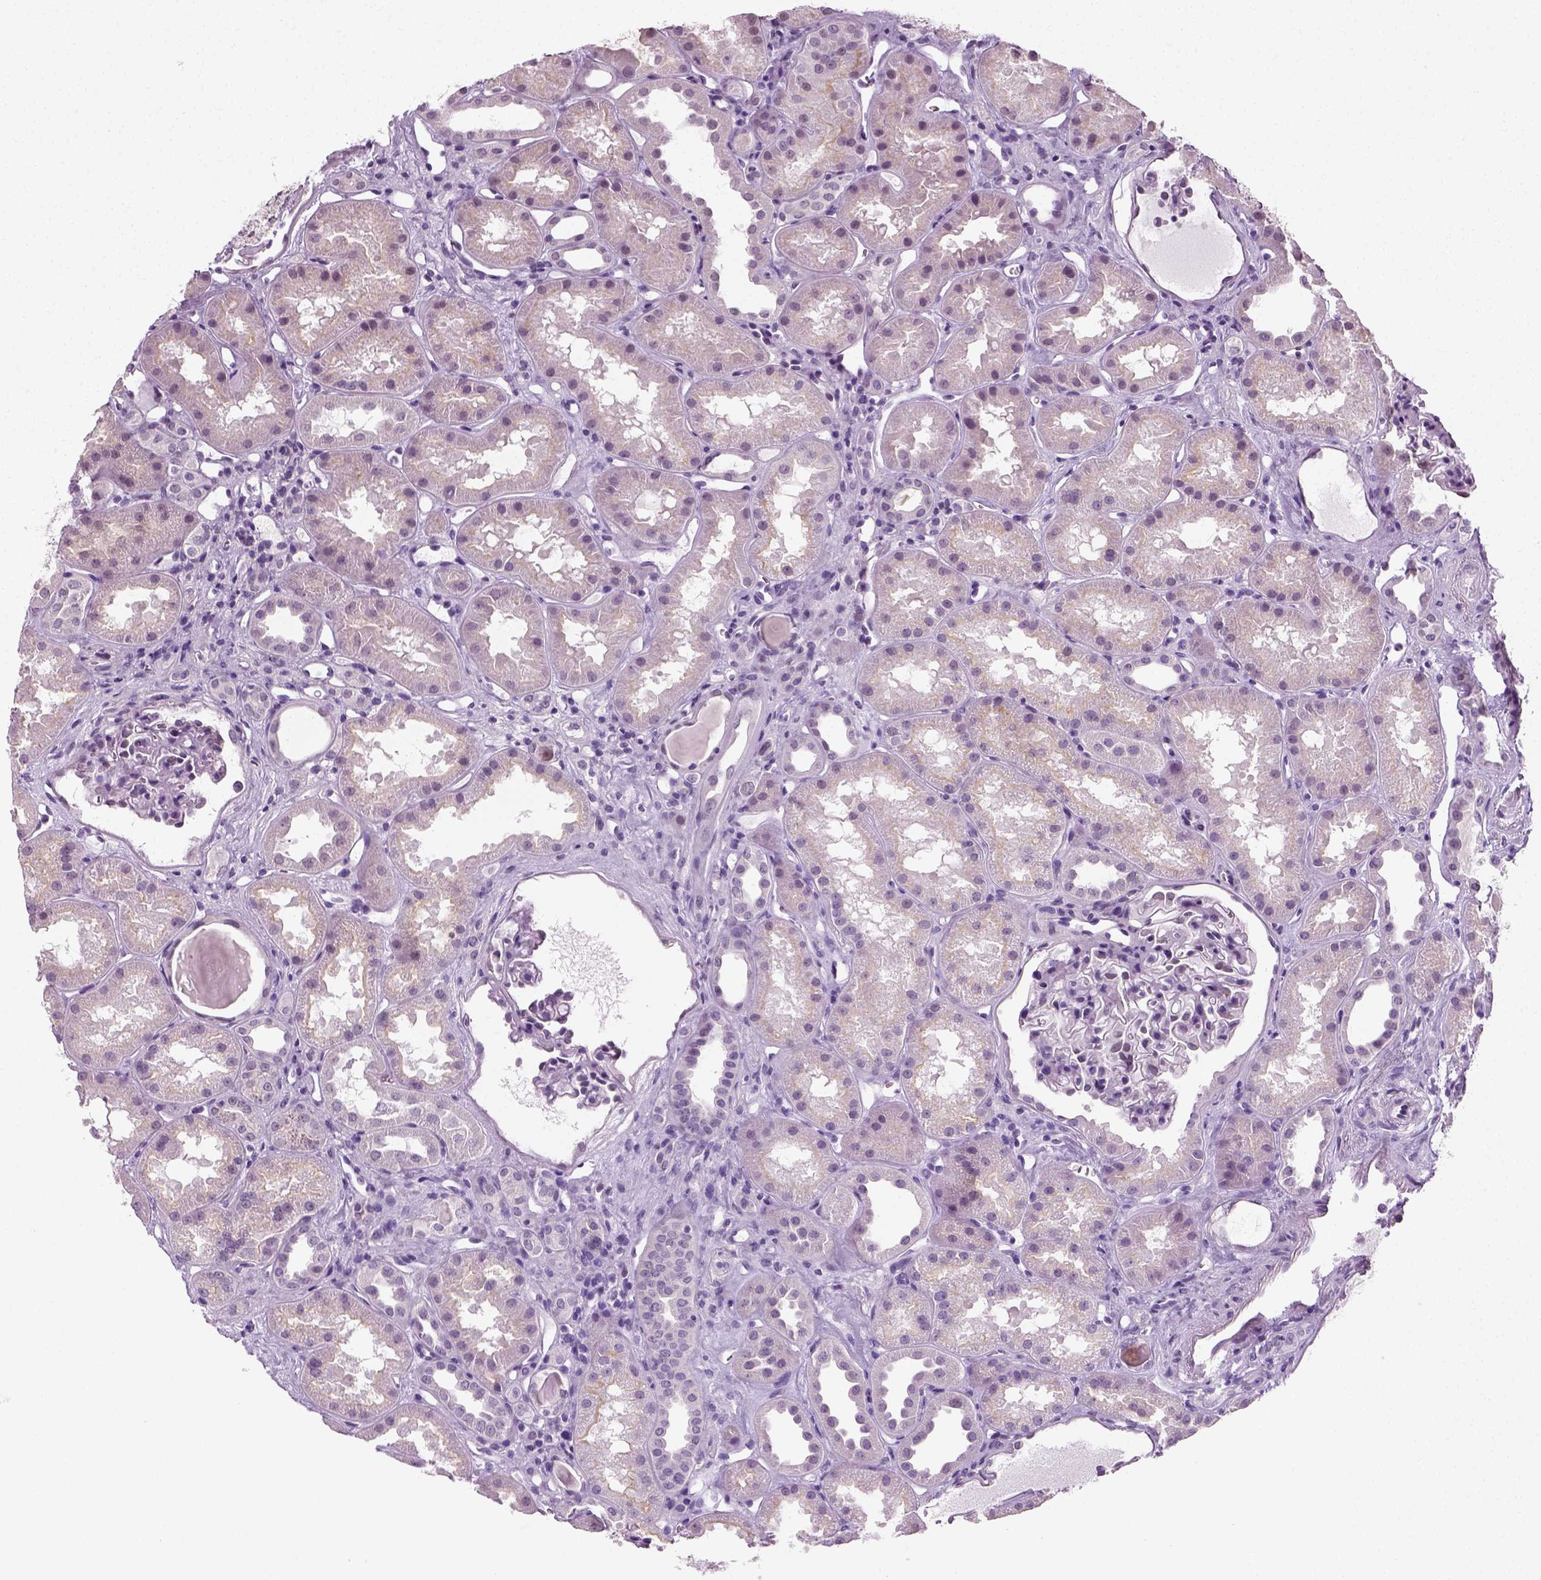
{"staining": {"intensity": "negative", "quantity": "none", "location": "none"}, "tissue": "kidney", "cell_type": "Cells in glomeruli", "image_type": "normal", "snomed": [{"axis": "morphology", "description": "Normal tissue, NOS"}, {"axis": "topography", "description": "Kidney"}], "caption": "Photomicrograph shows no significant protein expression in cells in glomeruli of benign kidney. (DAB (3,3'-diaminobenzidine) immunohistochemistry, high magnification).", "gene": "SPATA31E1", "patient": {"sex": "male", "age": 61}}